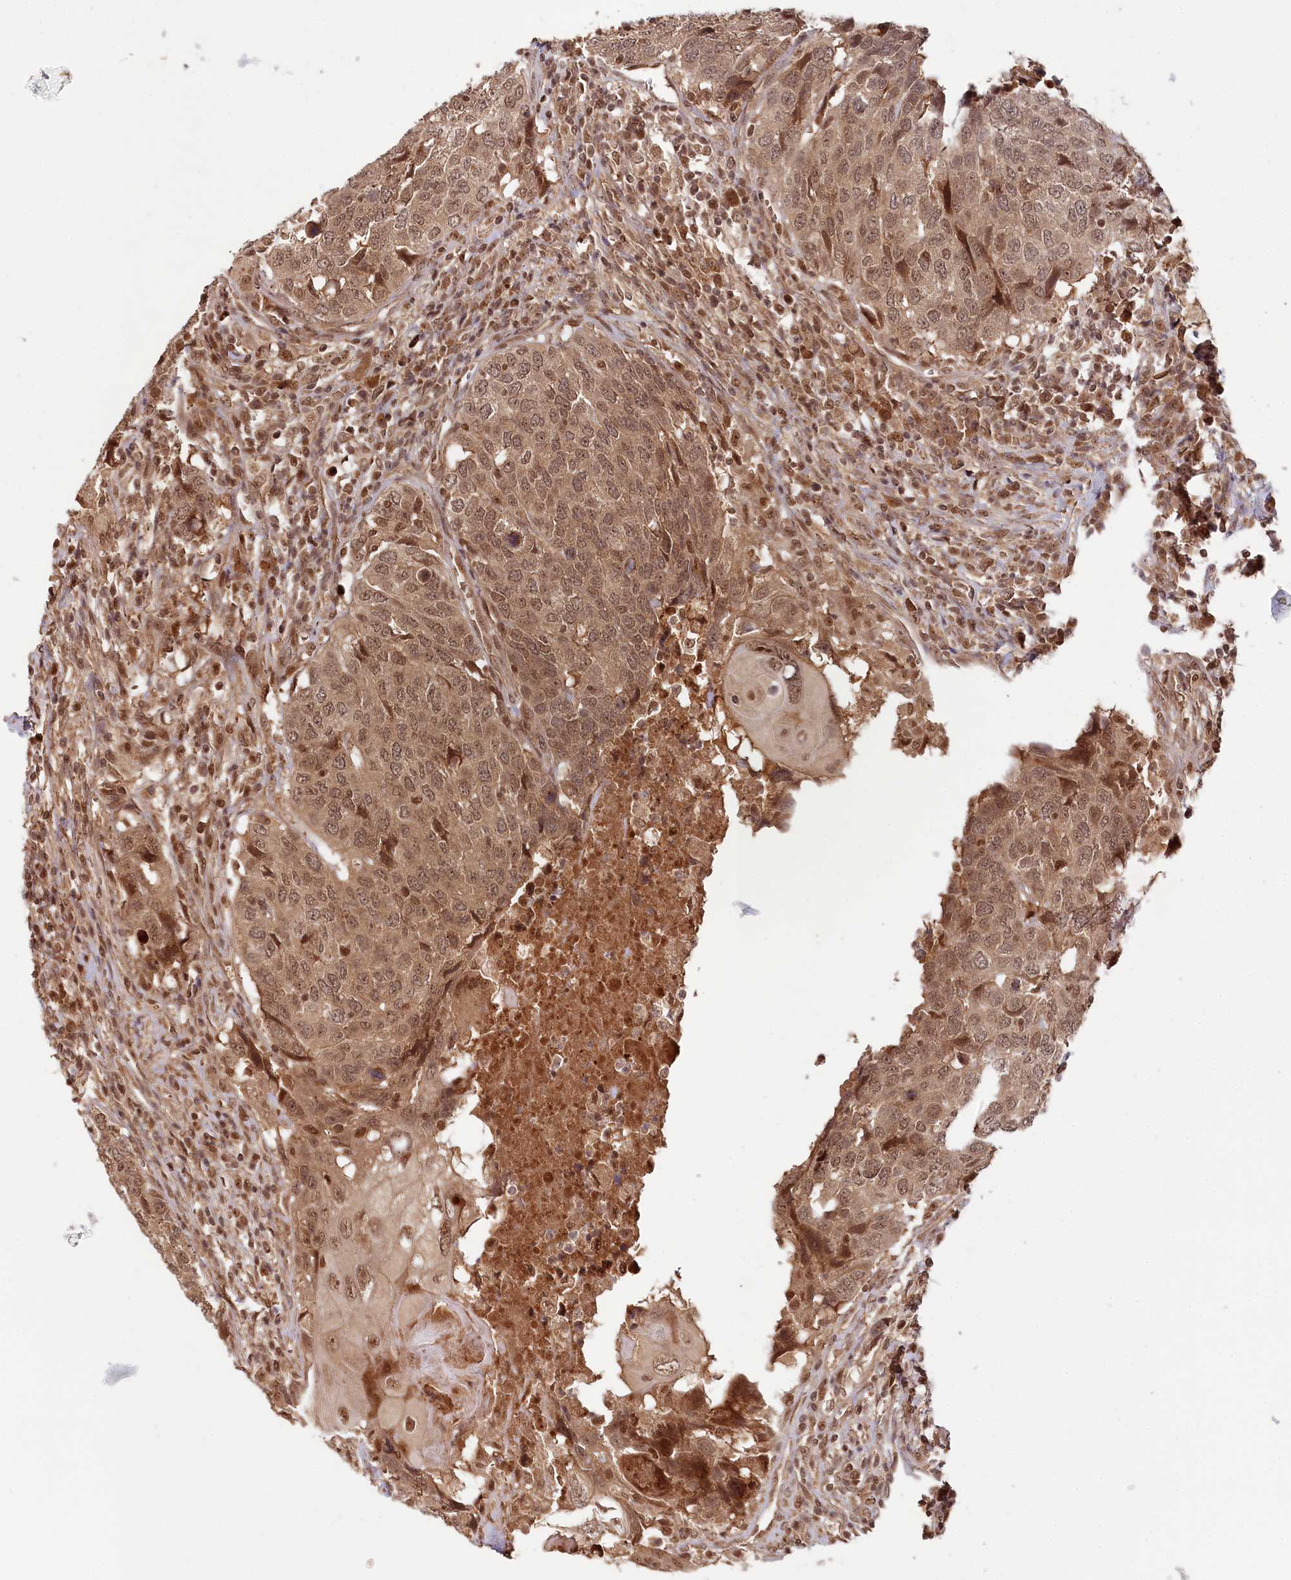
{"staining": {"intensity": "moderate", "quantity": ">75%", "location": "nuclear"}, "tissue": "head and neck cancer", "cell_type": "Tumor cells", "image_type": "cancer", "snomed": [{"axis": "morphology", "description": "Squamous cell carcinoma, NOS"}, {"axis": "topography", "description": "Head-Neck"}], "caption": "Protein staining shows moderate nuclear positivity in about >75% of tumor cells in head and neck cancer (squamous cell carcinoma).", "gene": "WAPL", "patient": {"sex": "male", "age": 66}}